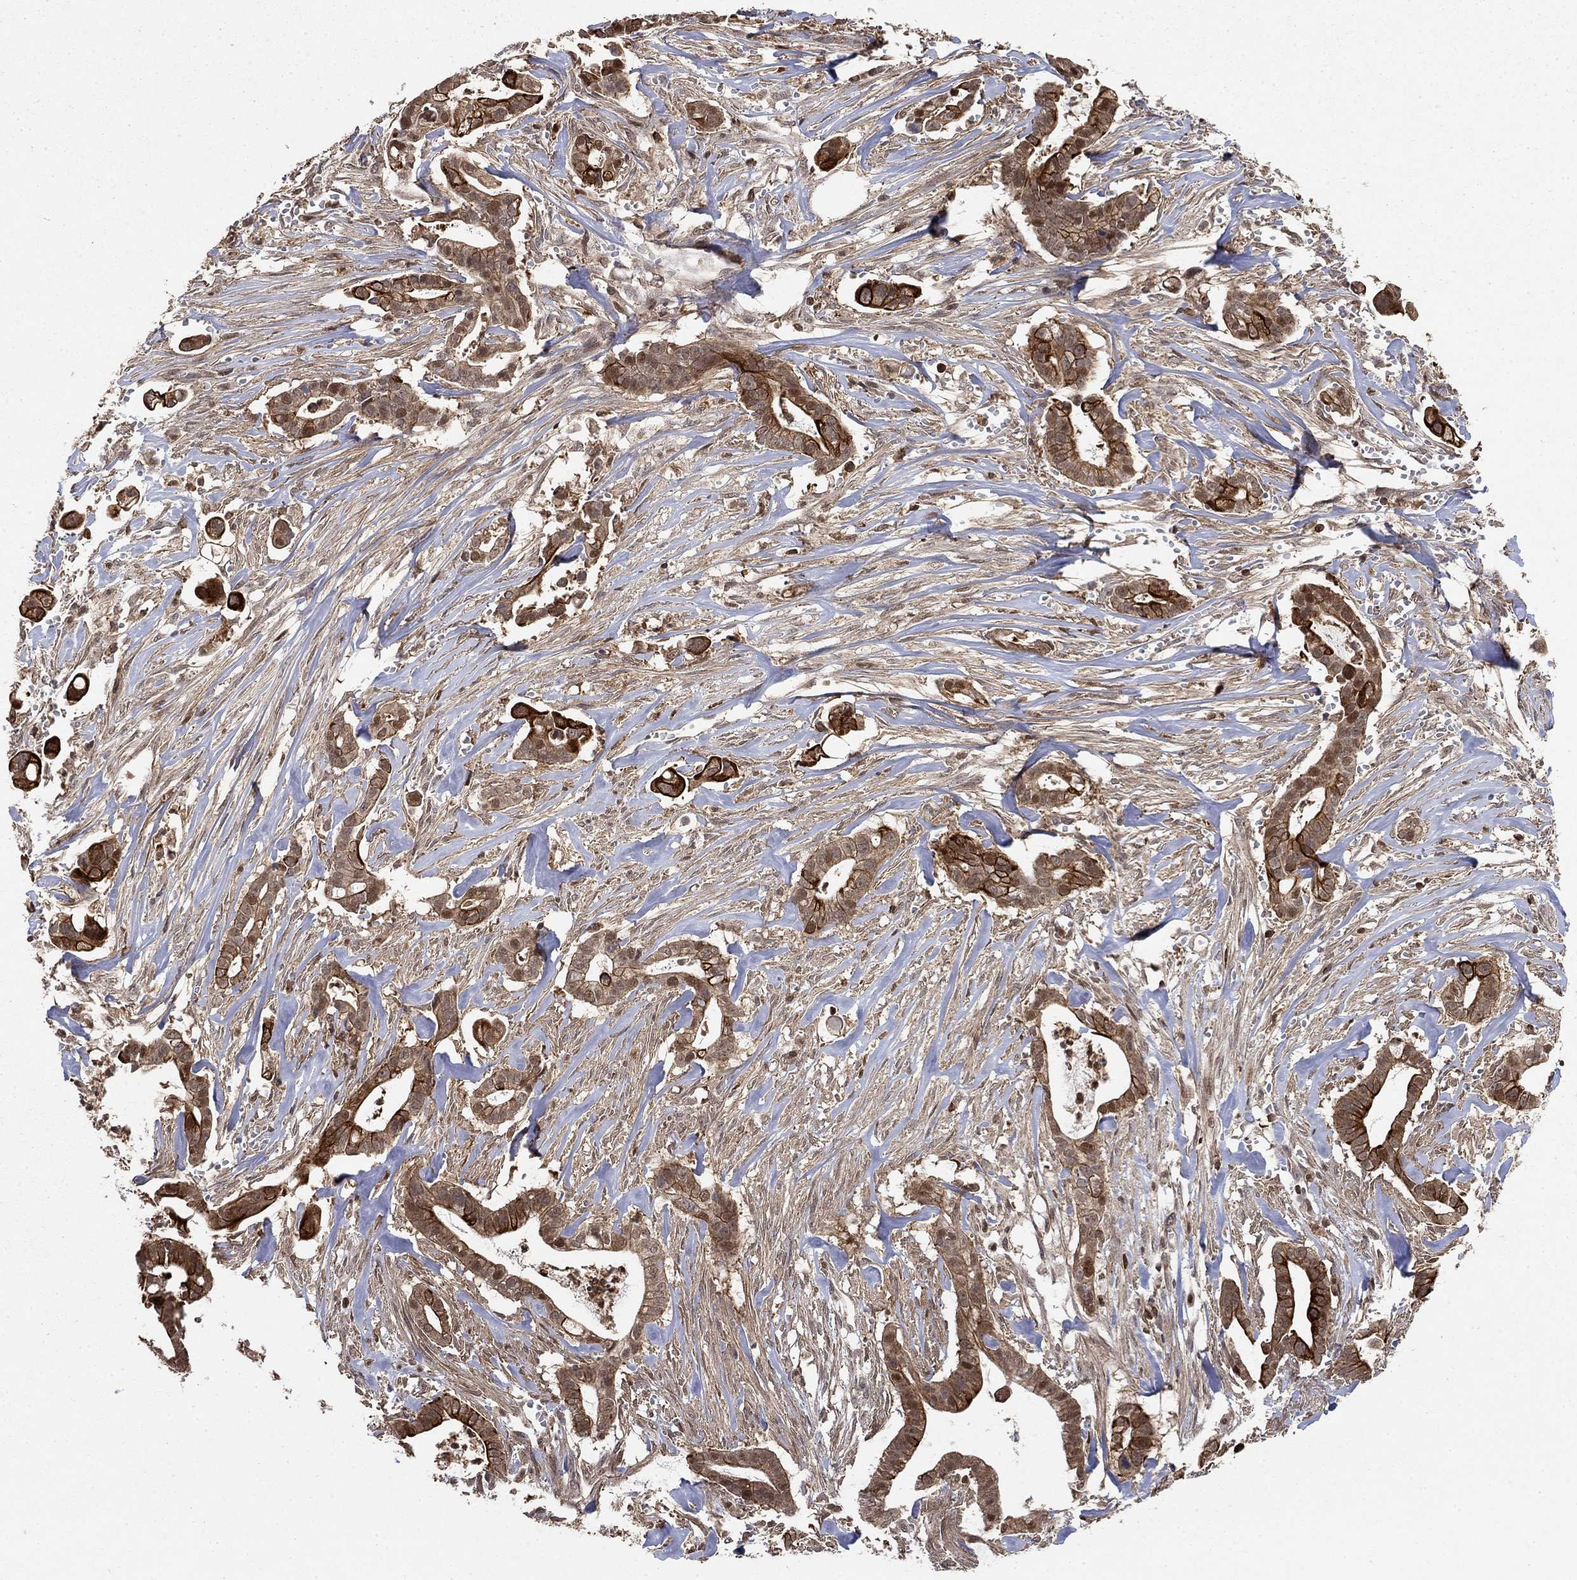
{"staining": {"intensity": "strong", "quantity": "25%-75%", "location": "cytoplasmic/membranous"}, "tissue": "pancreatic cancer", "cell_type": "Tumor cells", "image_type": "cancer", "snomed": [{"axis": "morphology", "description": "Adenocarcinoma, NOS"}, {"axis": "topography", "description": "Pancreas"}], "caption": "Brown immunohistochemical staining in pancreatic adenocarcinoma displays strong cytoplasmic/membranous expression in approximately 25%-75% of tumor cells.", "gene": "CCDC66", "patient": {"sex": "male", "age": 61}}